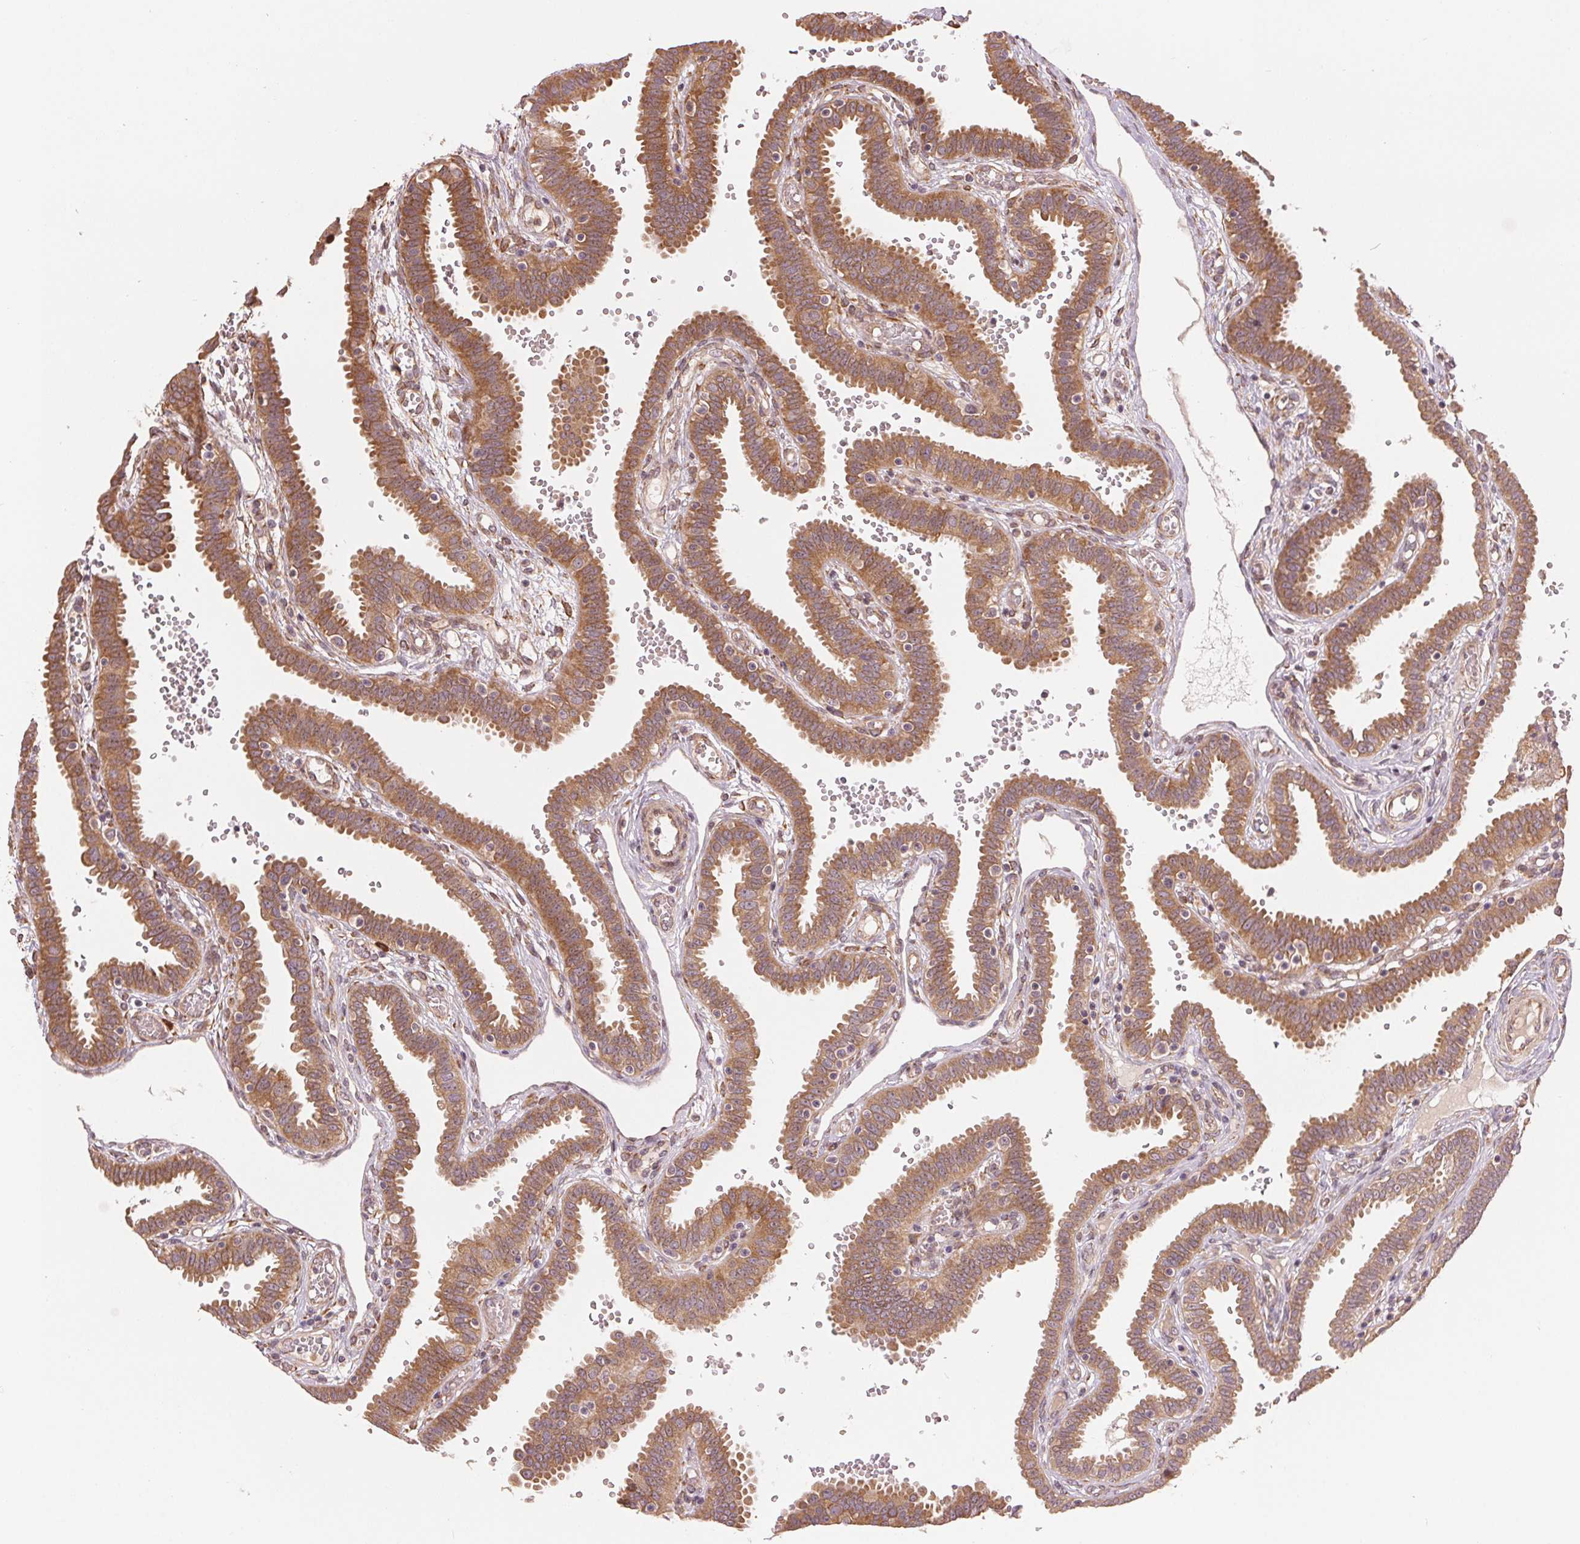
{"staining": {"intensity": "strong", "quantity": ">75%", "location": "cytoplasmic/membranous"}, "tissue": "fallopian tube", "cell_type": "Glandular cells", "image_type": "normal", "snomed": [{"axis": "morphology", "description": "Normal tissue, NOS"}, {"axis": "topography", "description": "Fallopian tube"}], "caption": "Brown immunohistochemical staining in normal human fallopian tube shows strong cytoplasmic/membranous expression in about >75% of glandular cells.", "gene": "SLC20A1", "patient": {"sex": "female", "age": 37}}